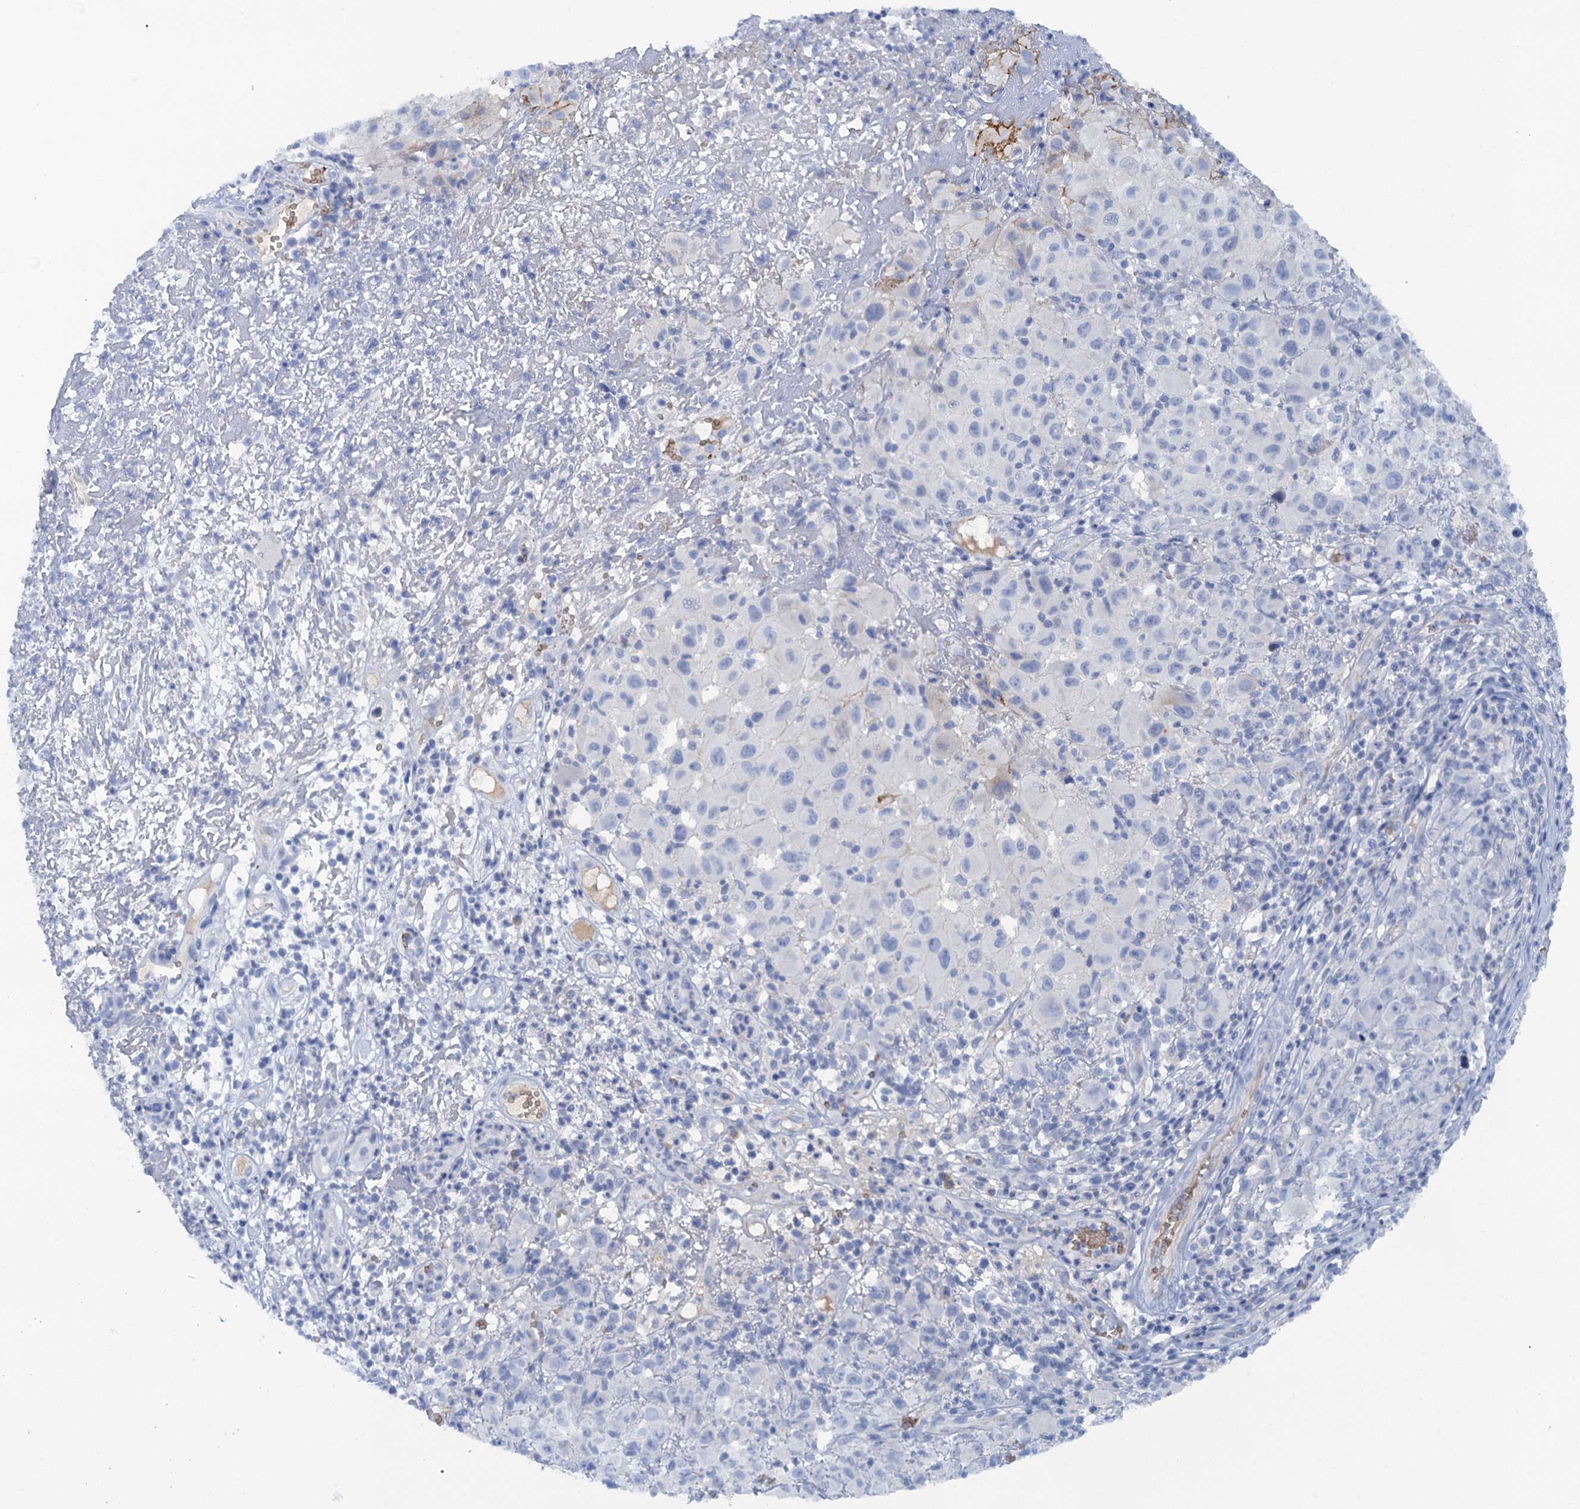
{"staining": {"intensity": "negative", "quantity": "none", "location": "none"}, "tissue": "melanoma", "cell_type": "Tumor cells", "image_type": "cancer", "snomed": [{"axis": "morphology", "description": "Malignant melanoma, NOS"}, {"axis": "topography", "description": "Skin"}], "caption": "The immunohistochemistry (IHC) photomicrograph has no significant staining in tumor cells of malignant melanoma tissue.", "gene": "MYADML2", "patient": {"sex": "male", "age": 73}}